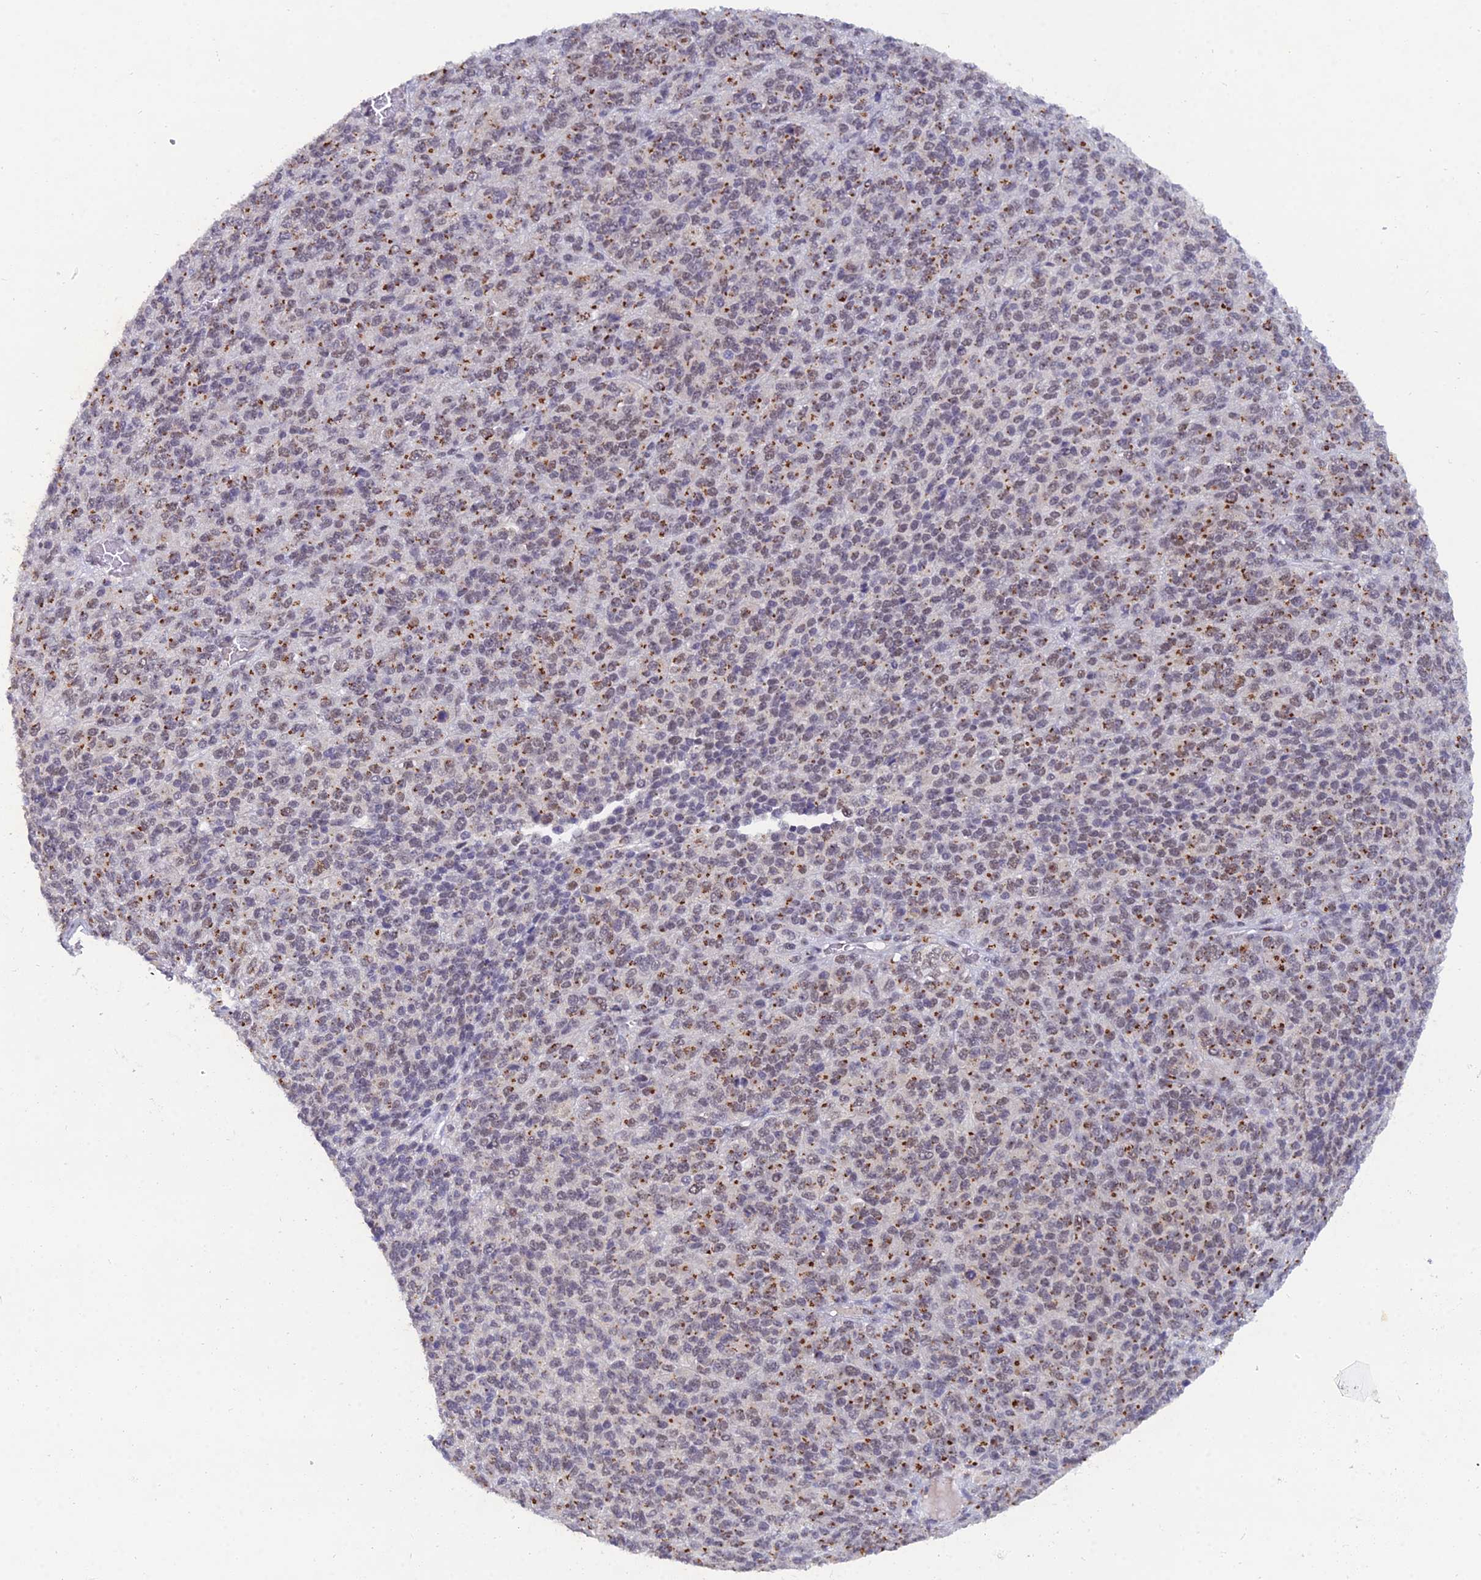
{"staining": {"intensity": "strong", "quantity": "25%-75%", "location": "cytoplasmic/membranous,nuclear"}, "tissue": "melanoma", "cell_type": "Tumor cells", "image_type": "cancer", "snomed": [{"axis": "morphology", "description": "Malignant melanoma, Metastatic site"}, {"axis": "topography", "description": "Brain"}], "caption": "Melanoma stained with a brown dye shows strong cytoplasmic/membranous and nuclear positive positivity in approximately 25%-75% of tumor cells.", "gene": "THOC3", "patient": {"sex": "female", "age": 56}}